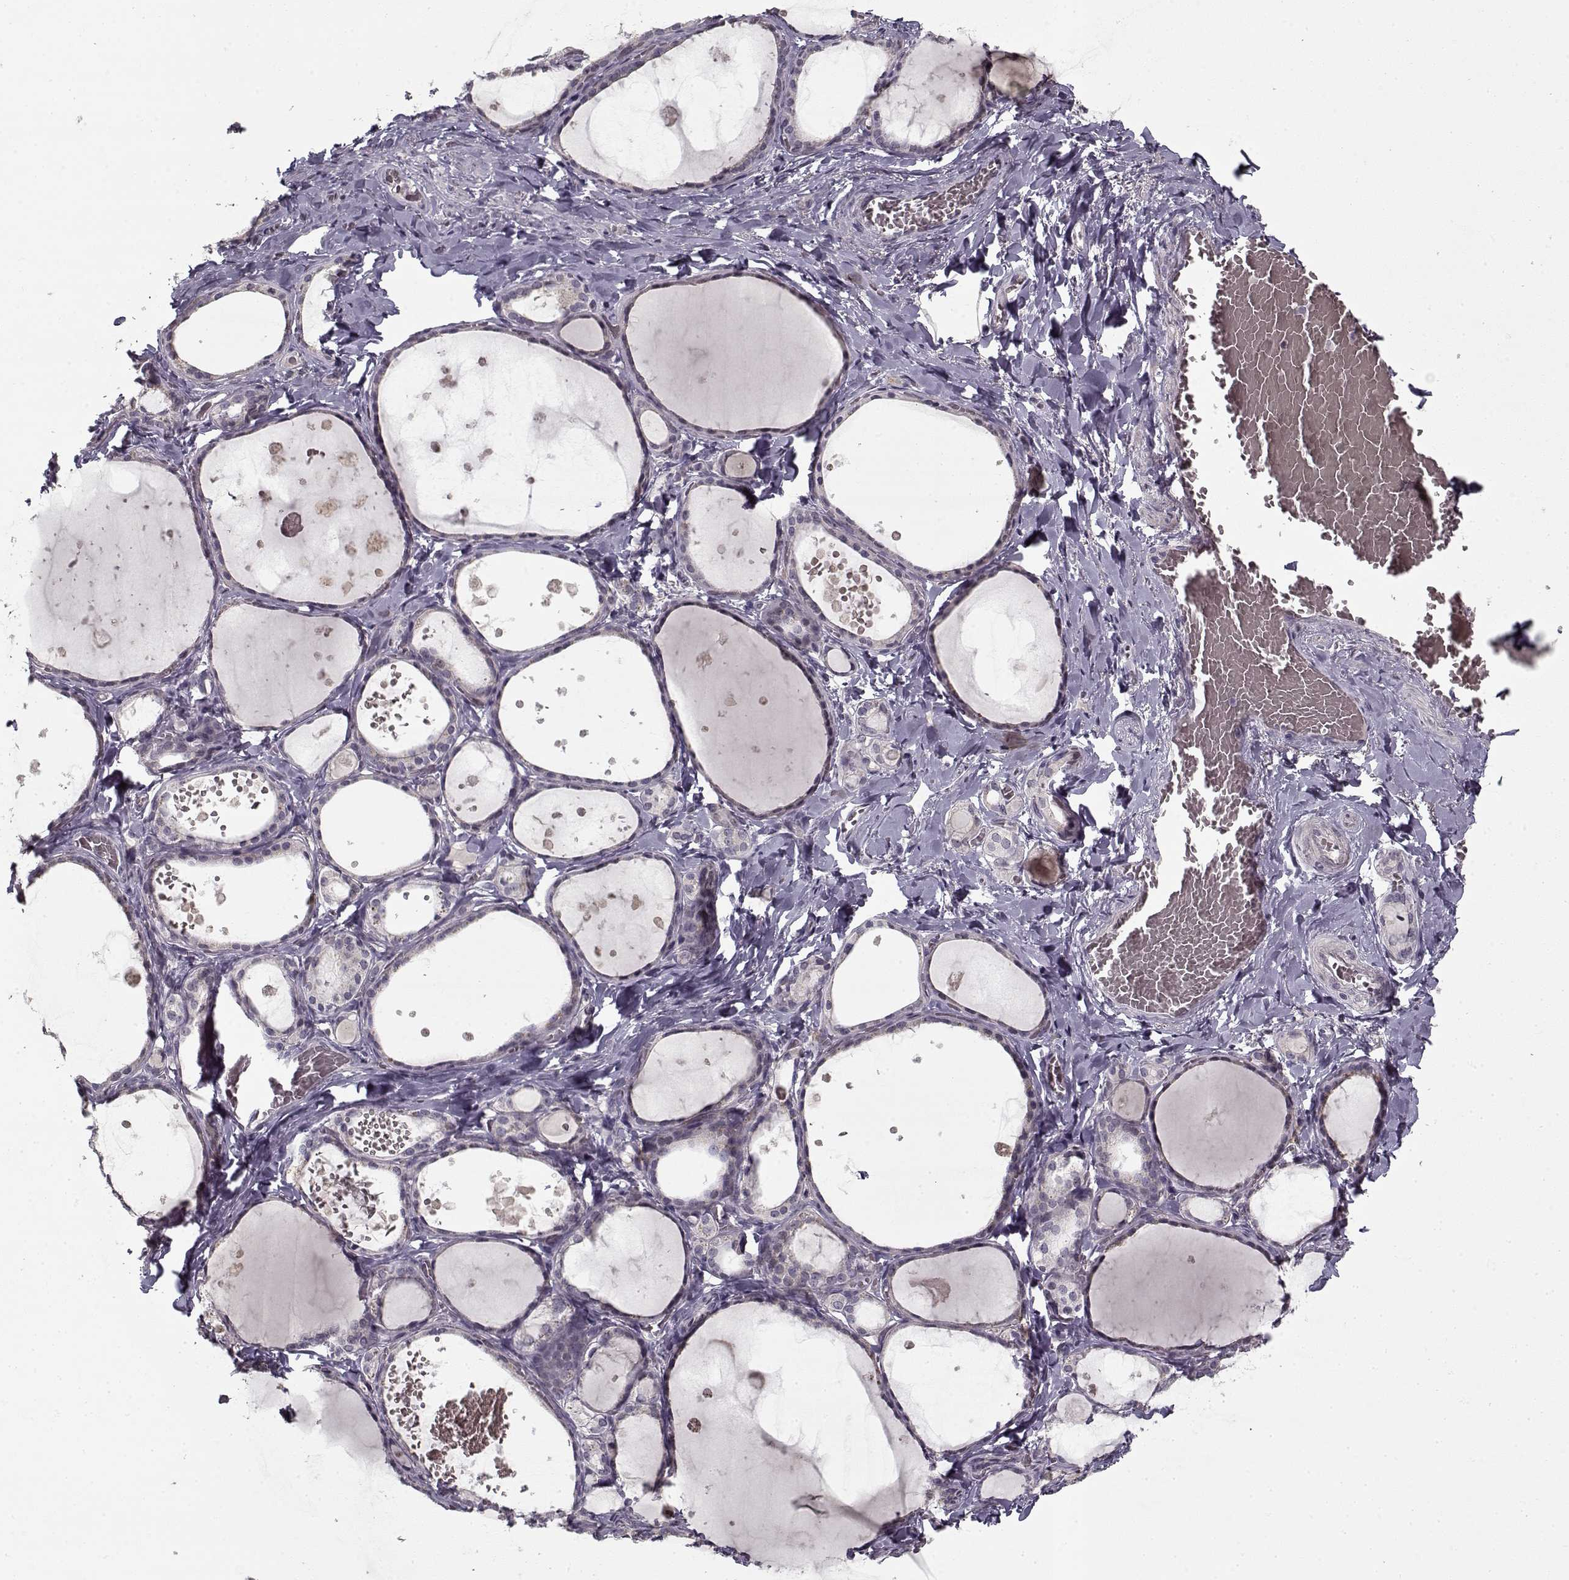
{"staining": {"intensity": "weak", "quantity": "<25%", "location": "cytoplasmic/membranous"}, "tissue": "thyroid gland", "cell_type": "Glandular cells", "image_type": "normal", "snomed": [{"axis": "morphology", "description": "Normal tissue, NOS"}, {"axis": "topography", "description": "Thyroid gland"}], "caption": "Immunohistochemistry of unremarkable human thyroid gland exhibits no staining in glandular cells. The staining was performed using DAB (3,3'-diaminobenzidine) to visualize the protein expression in brown, while the nuclei were stained in blue with hematoxylin (Magnification: 20x).", "gene": "LAMA2", "patient": {"sex": "female", "age": 56}}